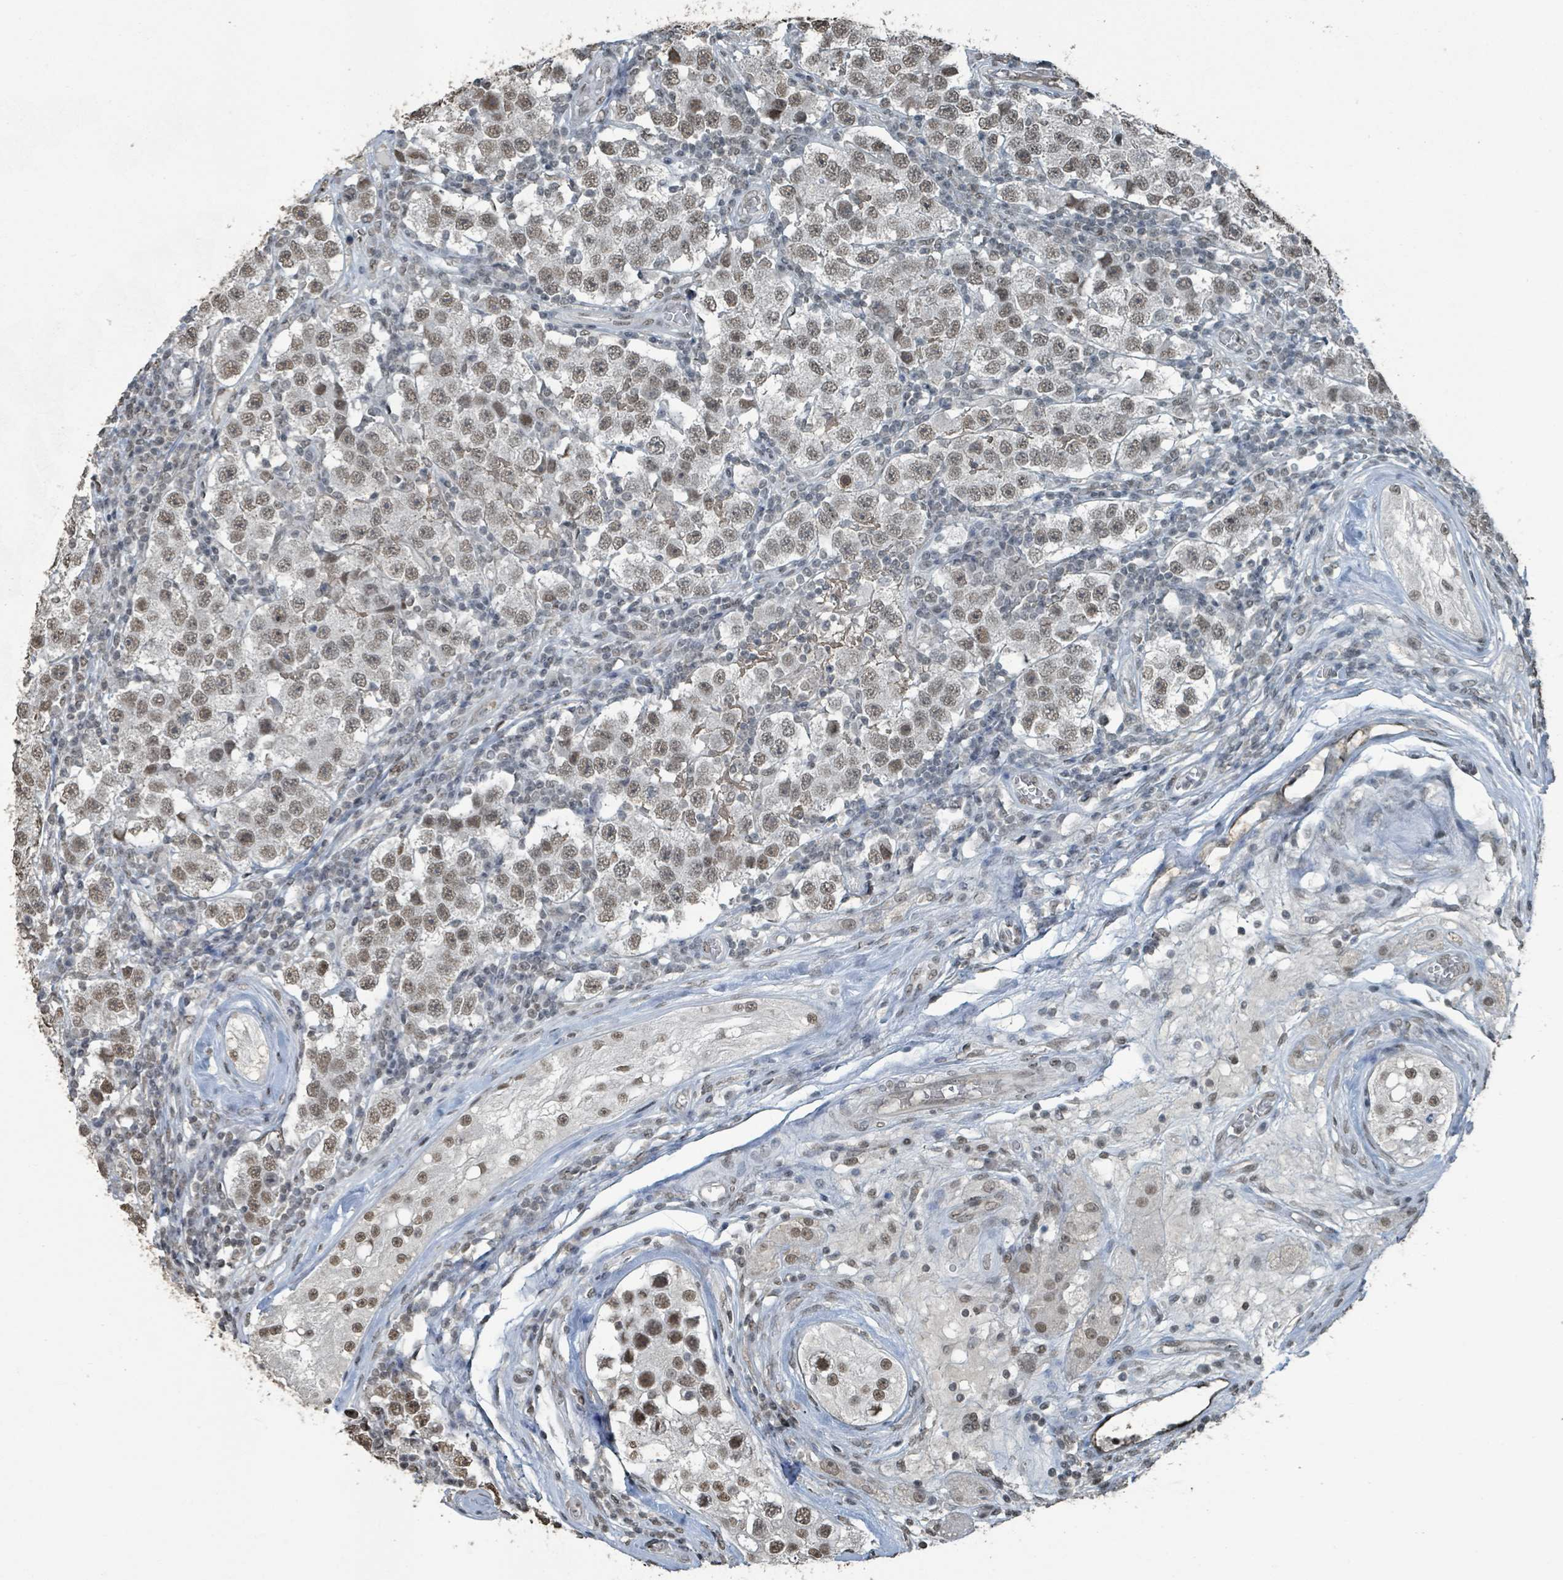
{"staining": {"intensity": "moderate", "quantity": ">75%", "location": "nuclear"}, "tissue": "testis cancer", "cell_type": "Tumor cells", "image_type": "cancer", "snomed": [{"axis": "morphology", "description": "Seminoma, NOS"}, {"axis": "topography", "description": "Testis"}], "caption": "The micrograph reveals immunohistochemical staining of seminoma (testis). There is moderate nuclear positivity is present in approximately >75% of tumor cells.", "gene": "PHIP", "patient": {"sex": "male", "age": 34}}